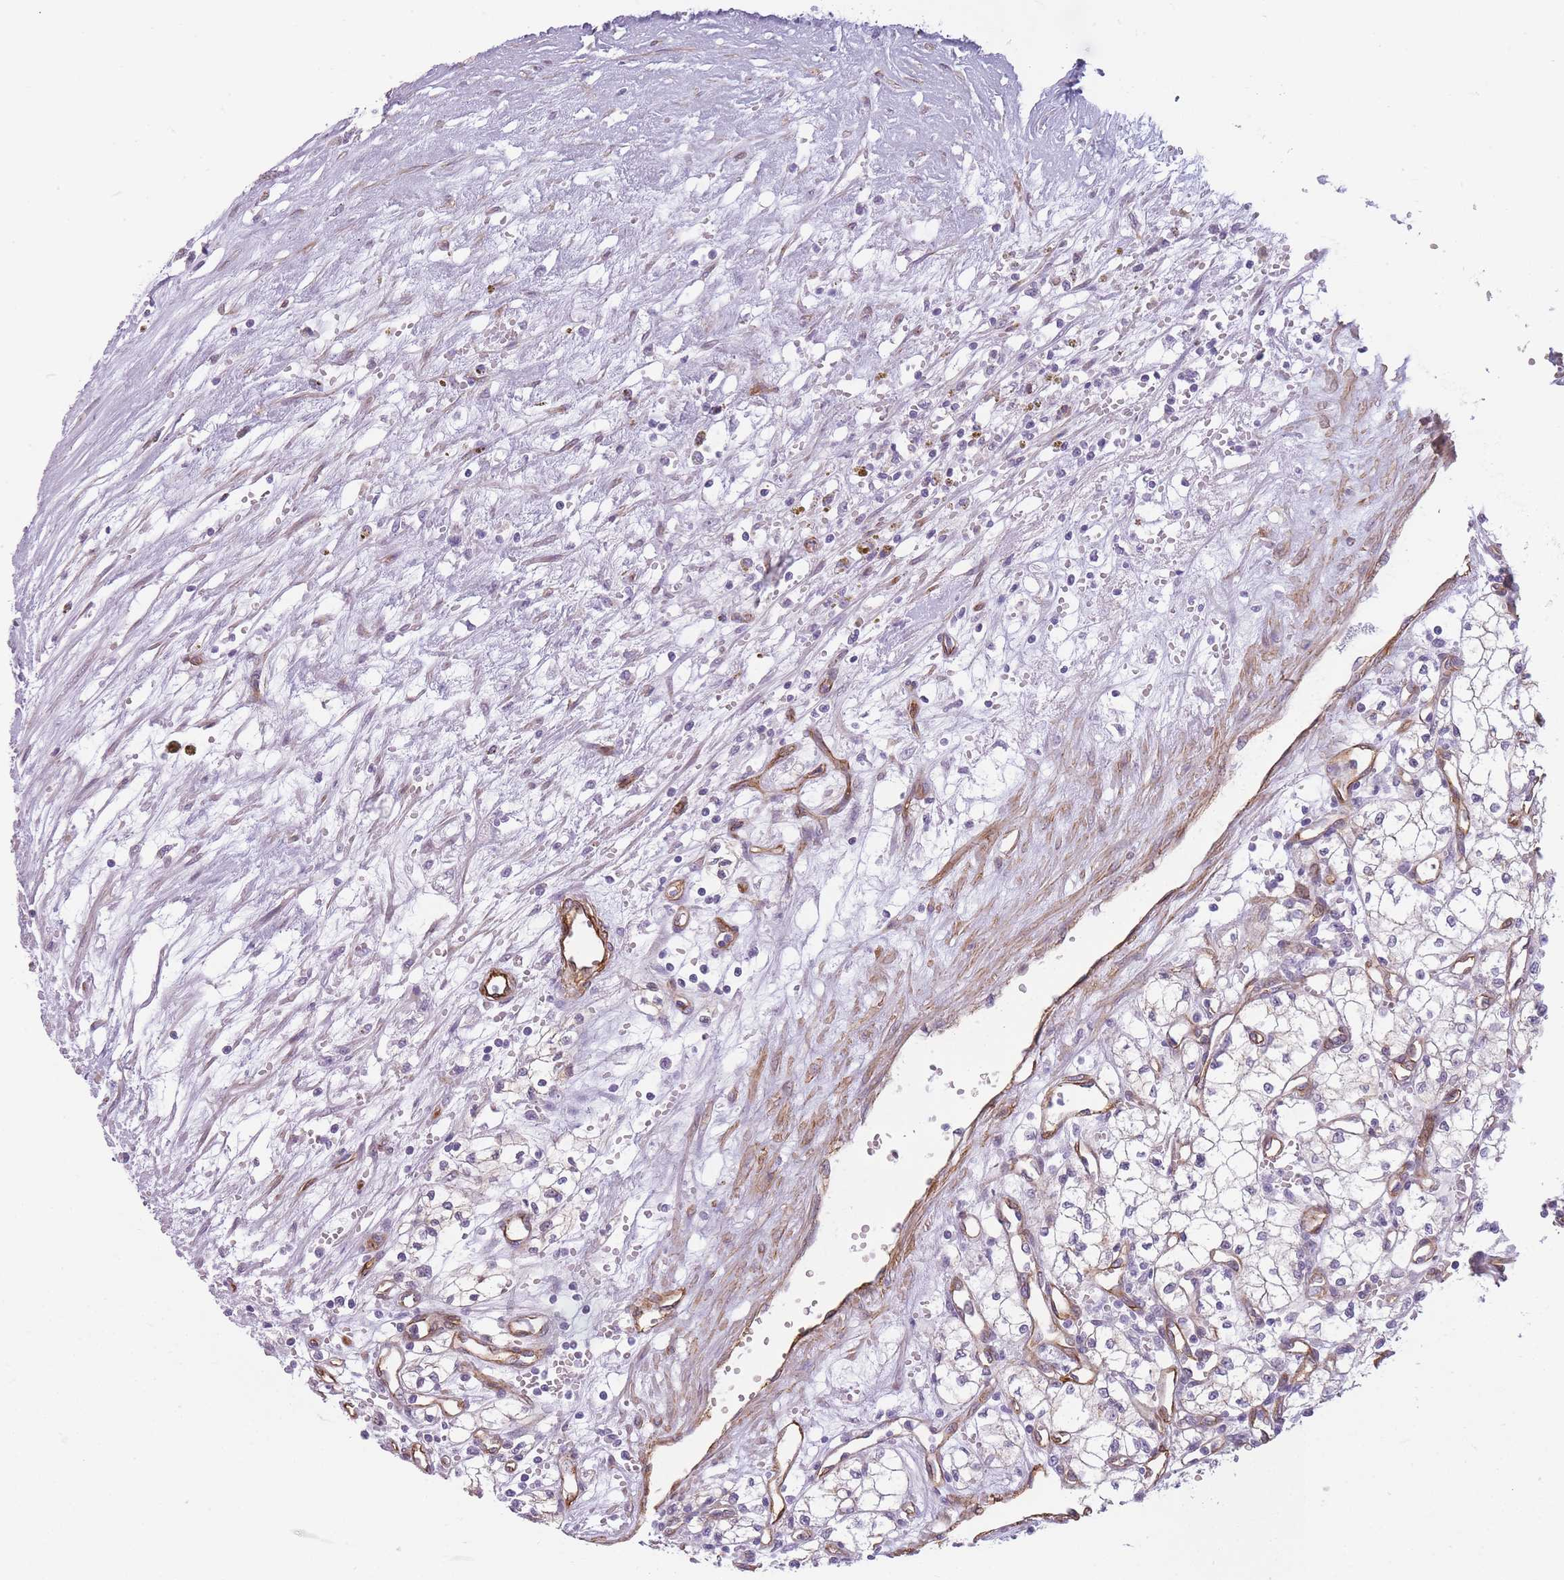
{"staining": {"intensity": "negative", "quantity": "none", "location": "none"}, "tissue": "renal cancer", "cell_type": "Tumor cells", "image_type": "cancer", "snomed": [{"axis": "morphology", "description": "Adenocarcinoma, NOS"}, {"axis": "topography", "description": "Kidney"}], "caption": "Renal adenocarcinoma was stained to show a protein in brown. There is no significant staining in tumor cells.", "gene": "OR6B3", "patient": {"sex": "male", "age": 59}}